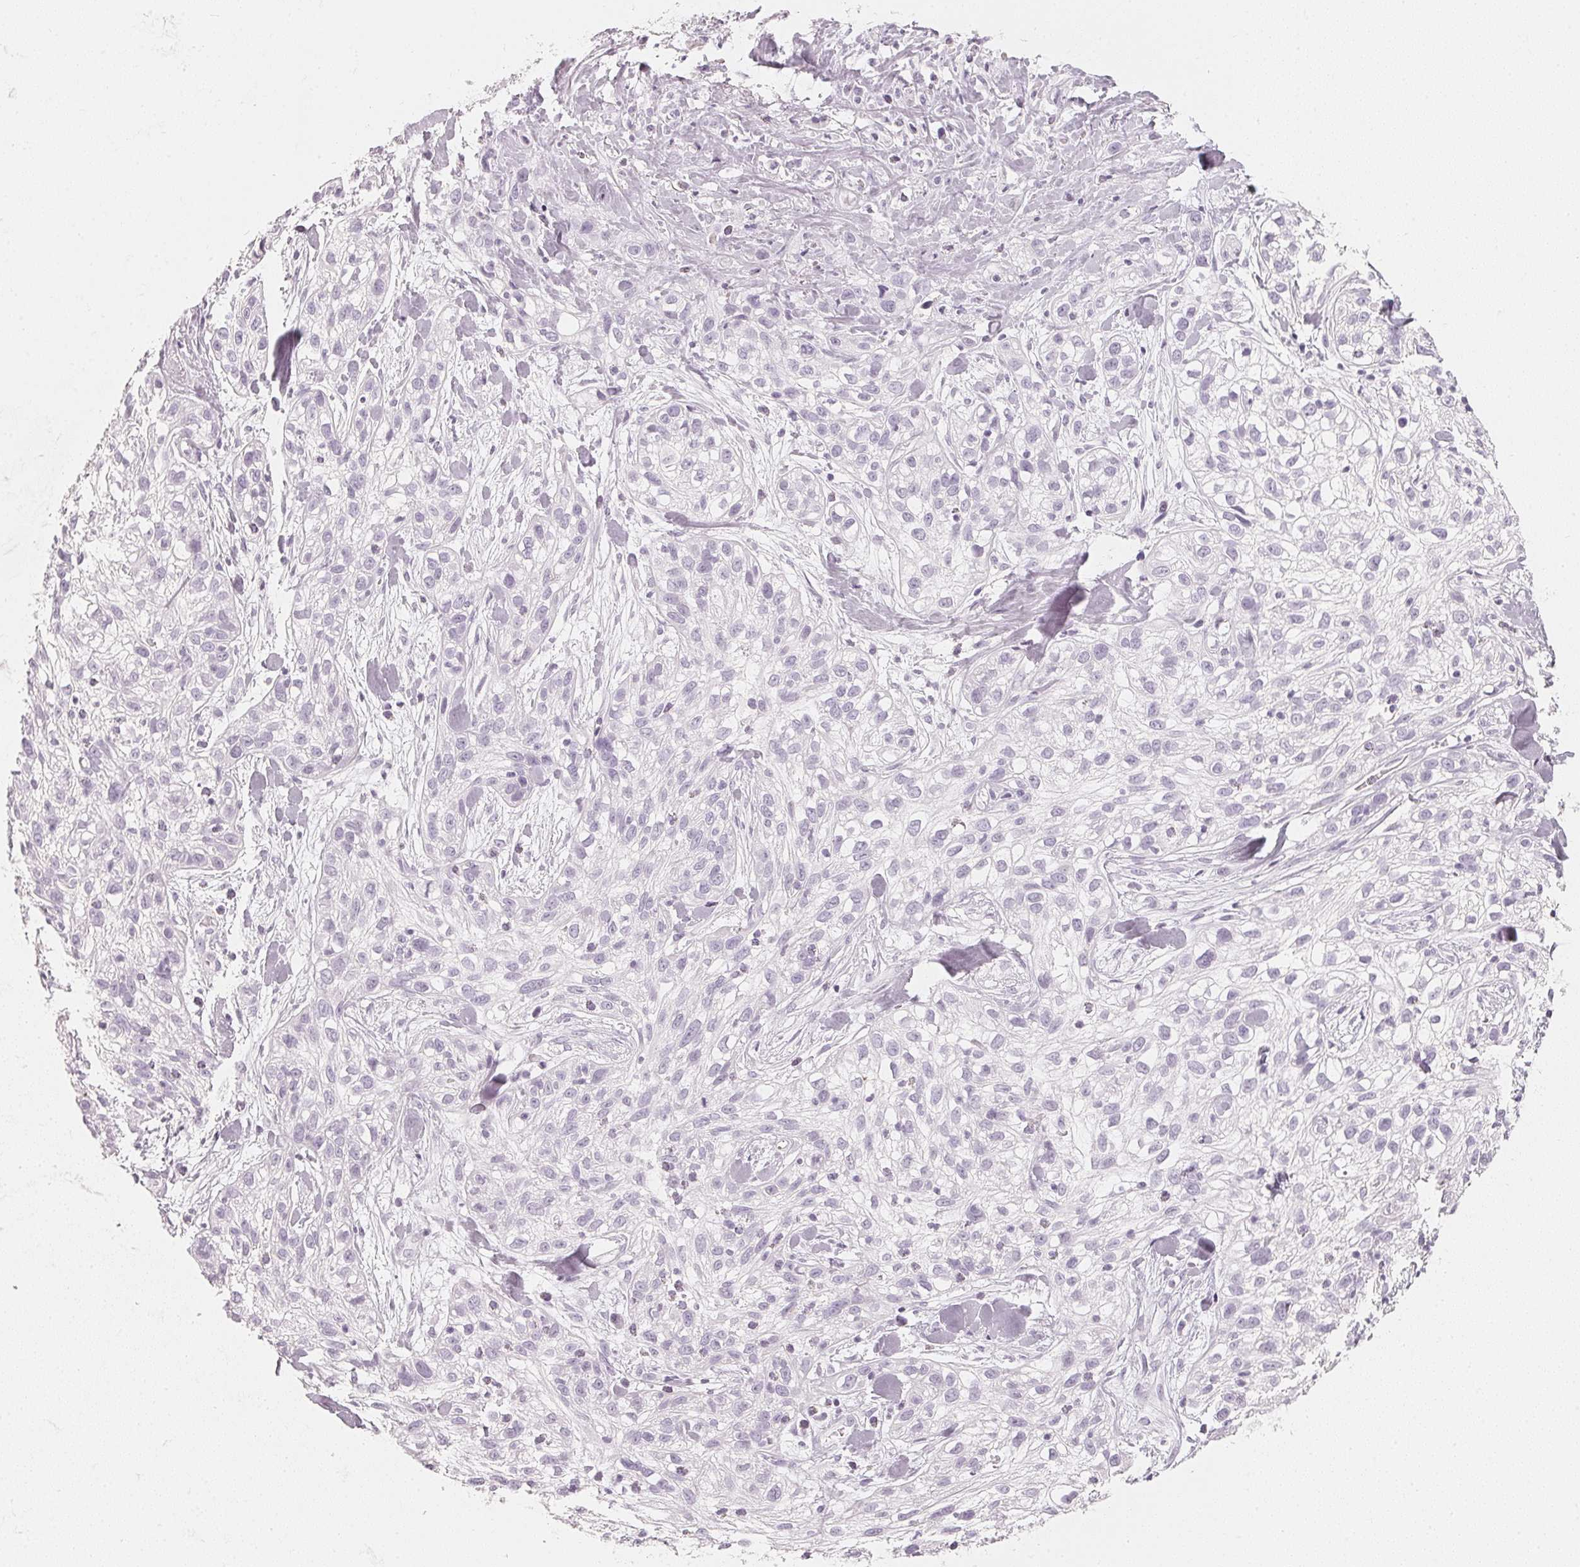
{"staining": {"intensity": "negative", "quantity": "none", "location": "none"}, "tissue": "skin cancer", "cell_type": "Tumor cells", "image_type": "cancer", "snomed": [{"axis": "morphology", "description": "Squamous cell carcinoma, NOS"}, {"axis": "topography", "description": "Skin"}], "caption": "Tumor cells are negative for brown protein staining in squamous cell carcinoma (skin).", "gene": "SLC22A8", "patient": {"sex": "male", "age": 82}}